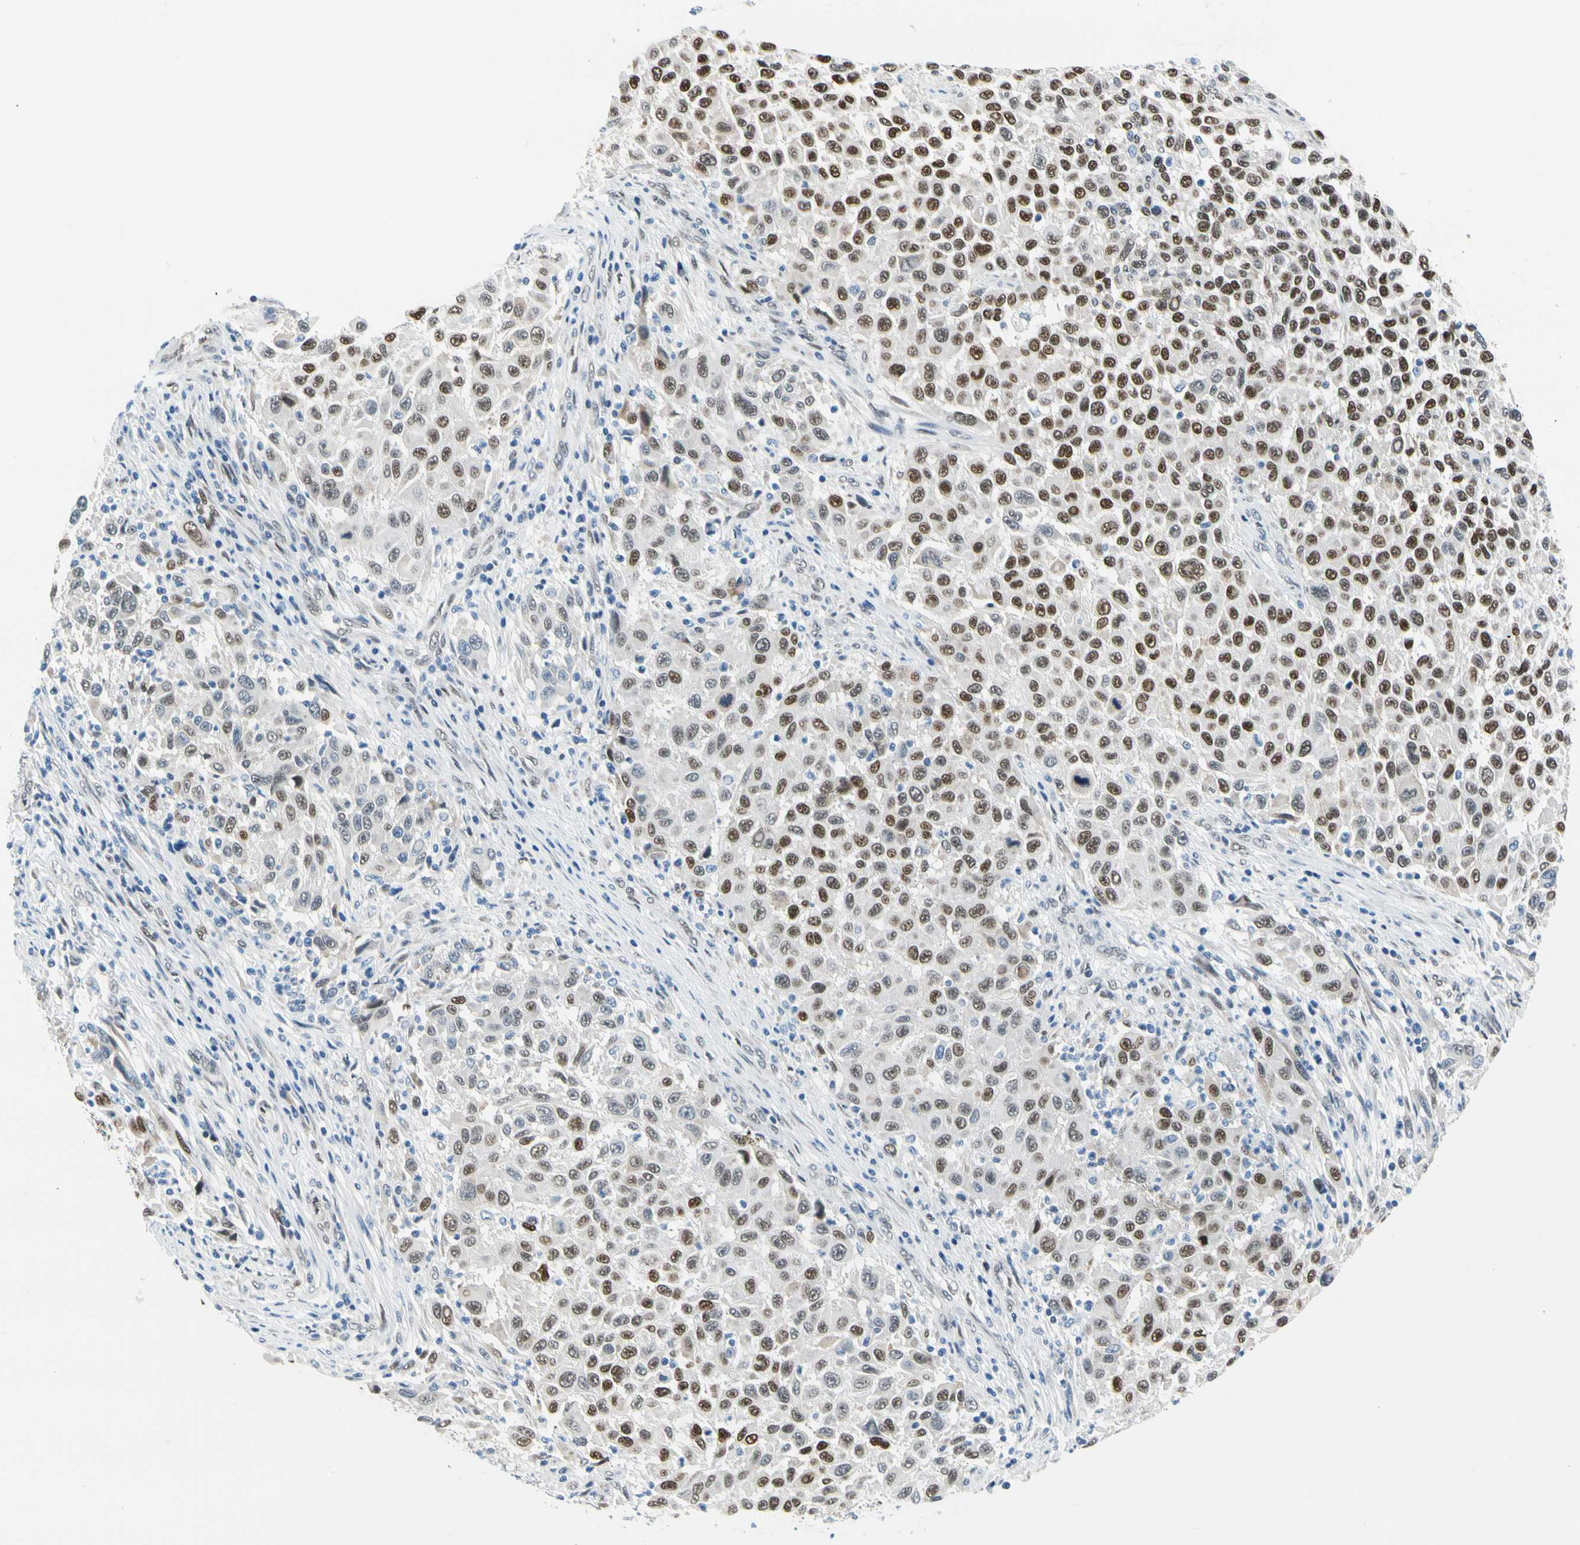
{"staining": {"intensity": "moderate", "quantity": ">75%", "location": "nuclear"}, "tissue": "melanoma", "cell_type": "Tumor cells", "image_type": "cancer", "snomed": [{"axis": "morphology", "description": "Malignant melanoma, Metastatic site"}, {"axis": "topography", "description": "Lymph node"}], "caption": "IHC staining of malignant melanoma (metastatic site), which displays medium levels of moderate nuclear staining in approximately >75% of tumor cells indicating moderate nuclear protein staining. The staining was performed using DAB (3,3'-diaminobenzidine) (brown) for protein detection and nuclei were counterstained in hematoxylin (blue).", "gene": "NFIA", "patient": {"sex": "male", "age": 61}}